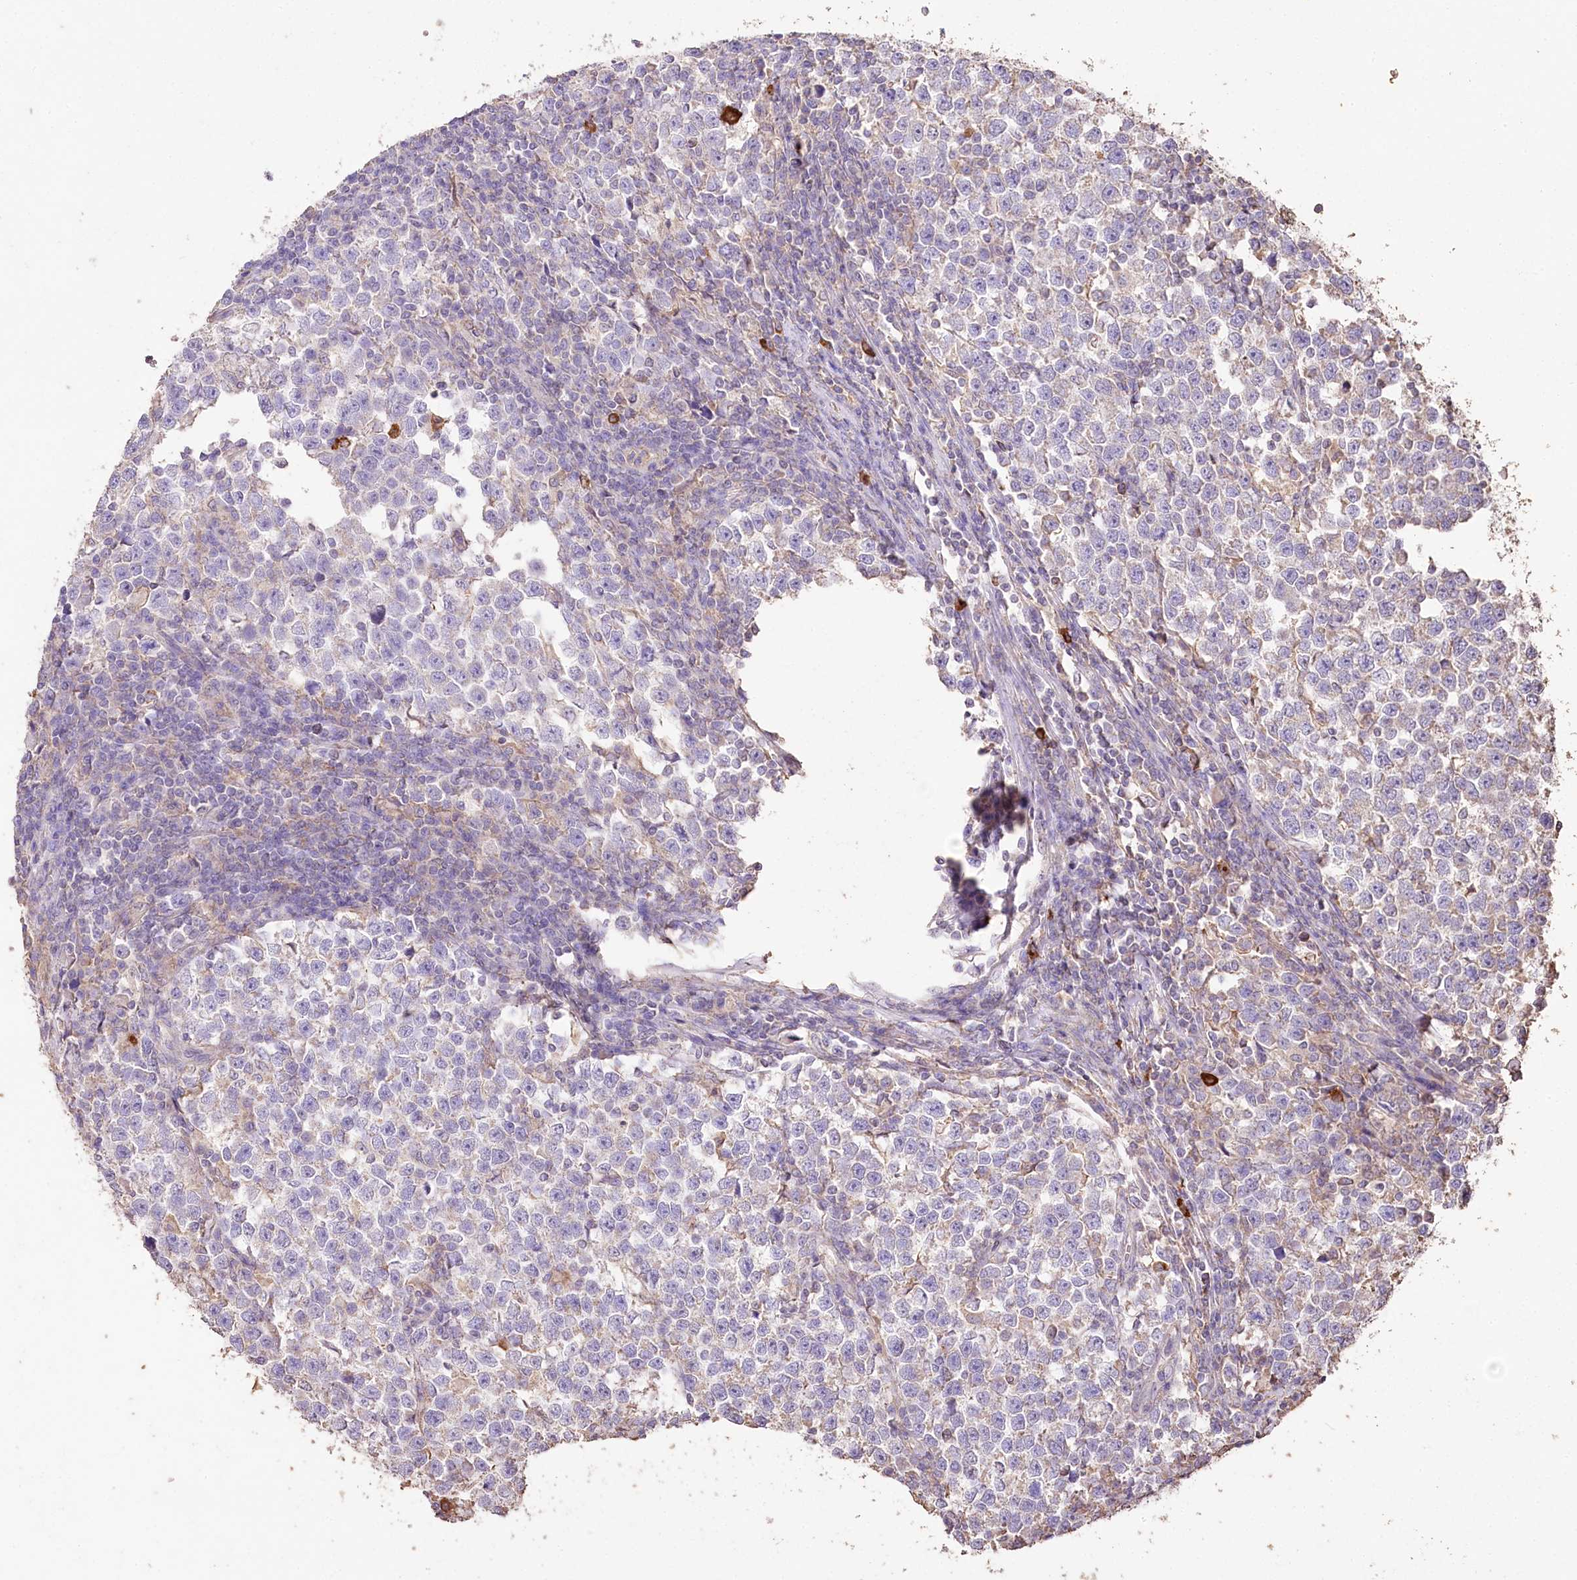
{"staining": {"intensity": "negative", "quantity": "none", "location": "none"}, "tissue": "testis cancer", "cell_type": "Tumor cells", "image_type": "cancer", "snomed": [{"axis": "morphology", "description": "Normal tissue, NOS"}, {"axis": "morphology", "description": "Seminoma, NOS"}, {"axis": "topography", "description": "Testis"}], "caption": "The immunohistochemistry photomicrograph has no significant expression in tumor cells of seminoma (testis) tissue. The staining is performed using DAB (3,3'-diaminobenzidine) brown chromogen with nuclei counter-stained in using hematoxylin.", "gene": "IREB2", "patient": {"sex": "male", "age": 43}}